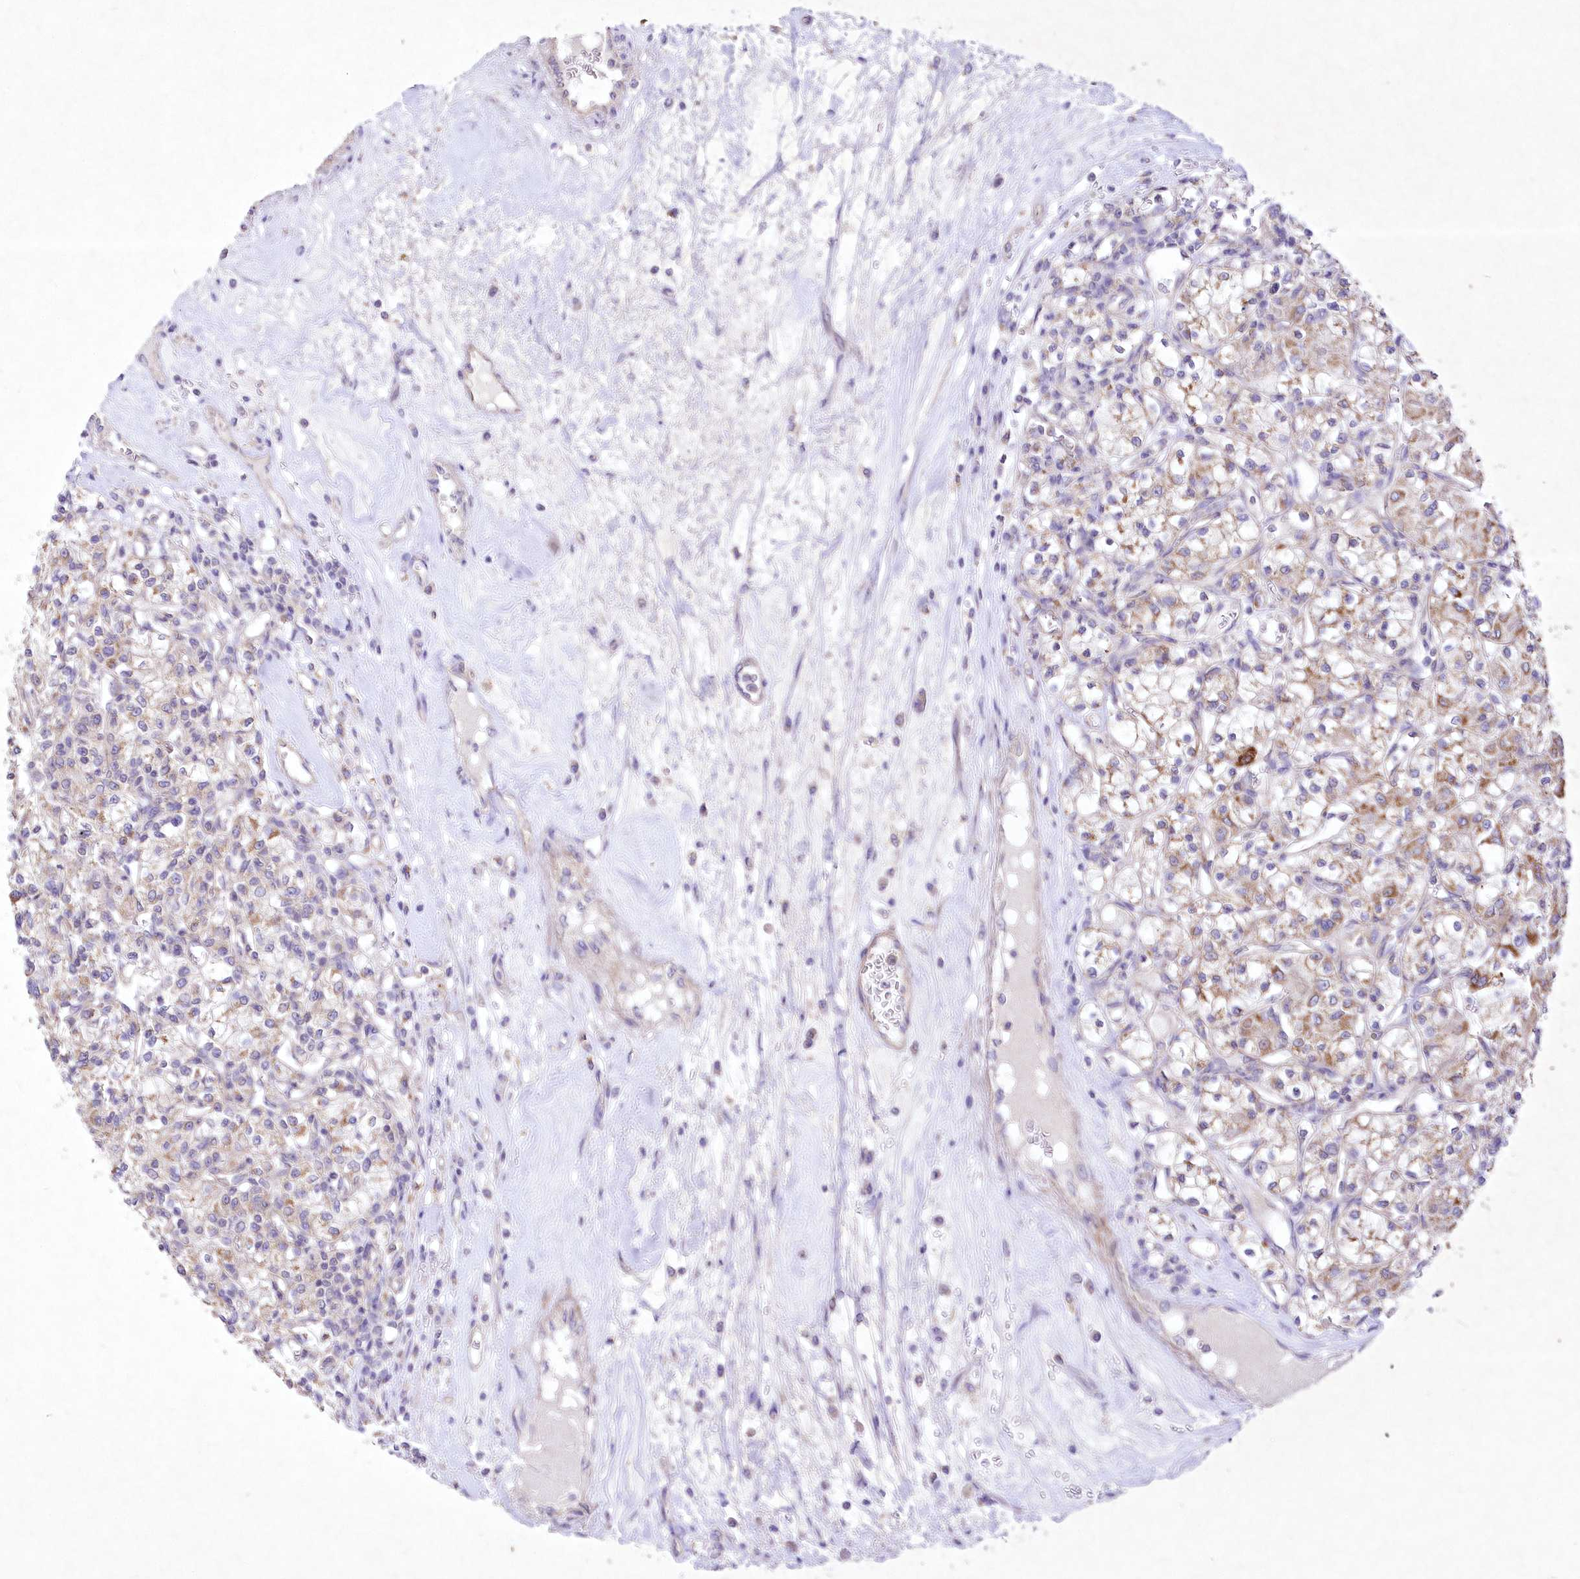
{"staining": {"intensity": "moderate", "quantity": "<25%", "location": "cytoplasmic/membranous"}, "tissue": "renal cancer", "cell_type": "Tumor cells", "image_type": "cancer", "snomed": [{"axis": "morphology", "description": "Adenocarcinoma, NOS"}, {"axis": "topography", "description": "Kidney"}], "caption": "Immunohistochemical staining of renal adenocarcinoma demonstrates low levels of moderate cytoplasmic/membranous protein expression in approximately <25% of tumor cells.", "gene": "ITSN2", "patient": {"sex": "female", "age": 59}}